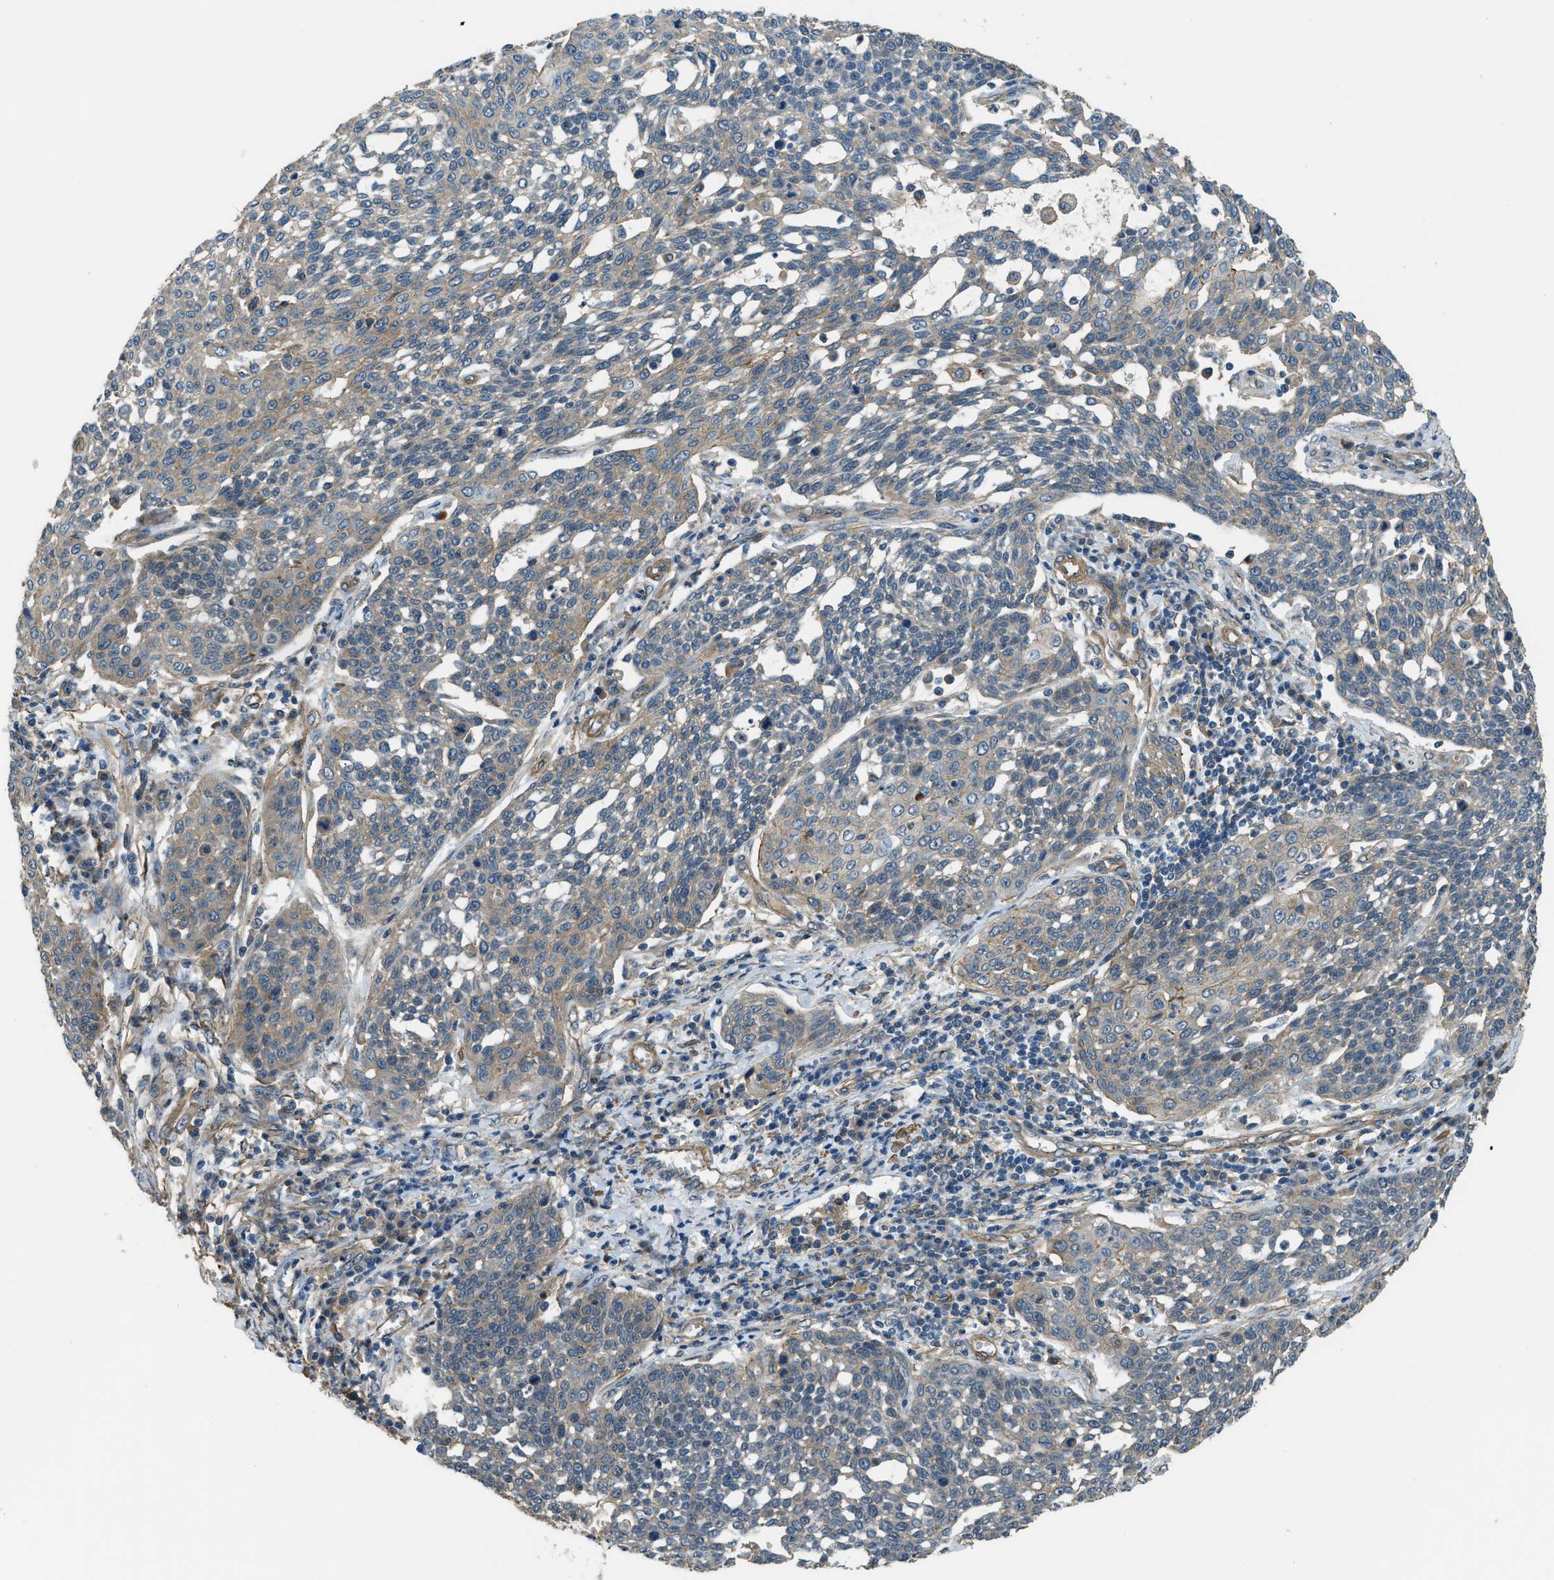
{"staining": {"intensity": "weak", "quantity": "<25%", "location": "cytoplasmic/membranous"}, "tissue": "cervical cancer", "cell_type": "Tumor cells", "image_type": "cancer", "snomed": [{"axis": "morphology", "description": "Squamous cell carcinoma, NOS"}, {"axis": "topography", "description": "Cervix"}], "caption": "Cervical cancer was stained to show a protein in brown. There is no significant positivity in tumor cells.", "gene": "CGN", "patient": {"sex": "female", "age": 34}}